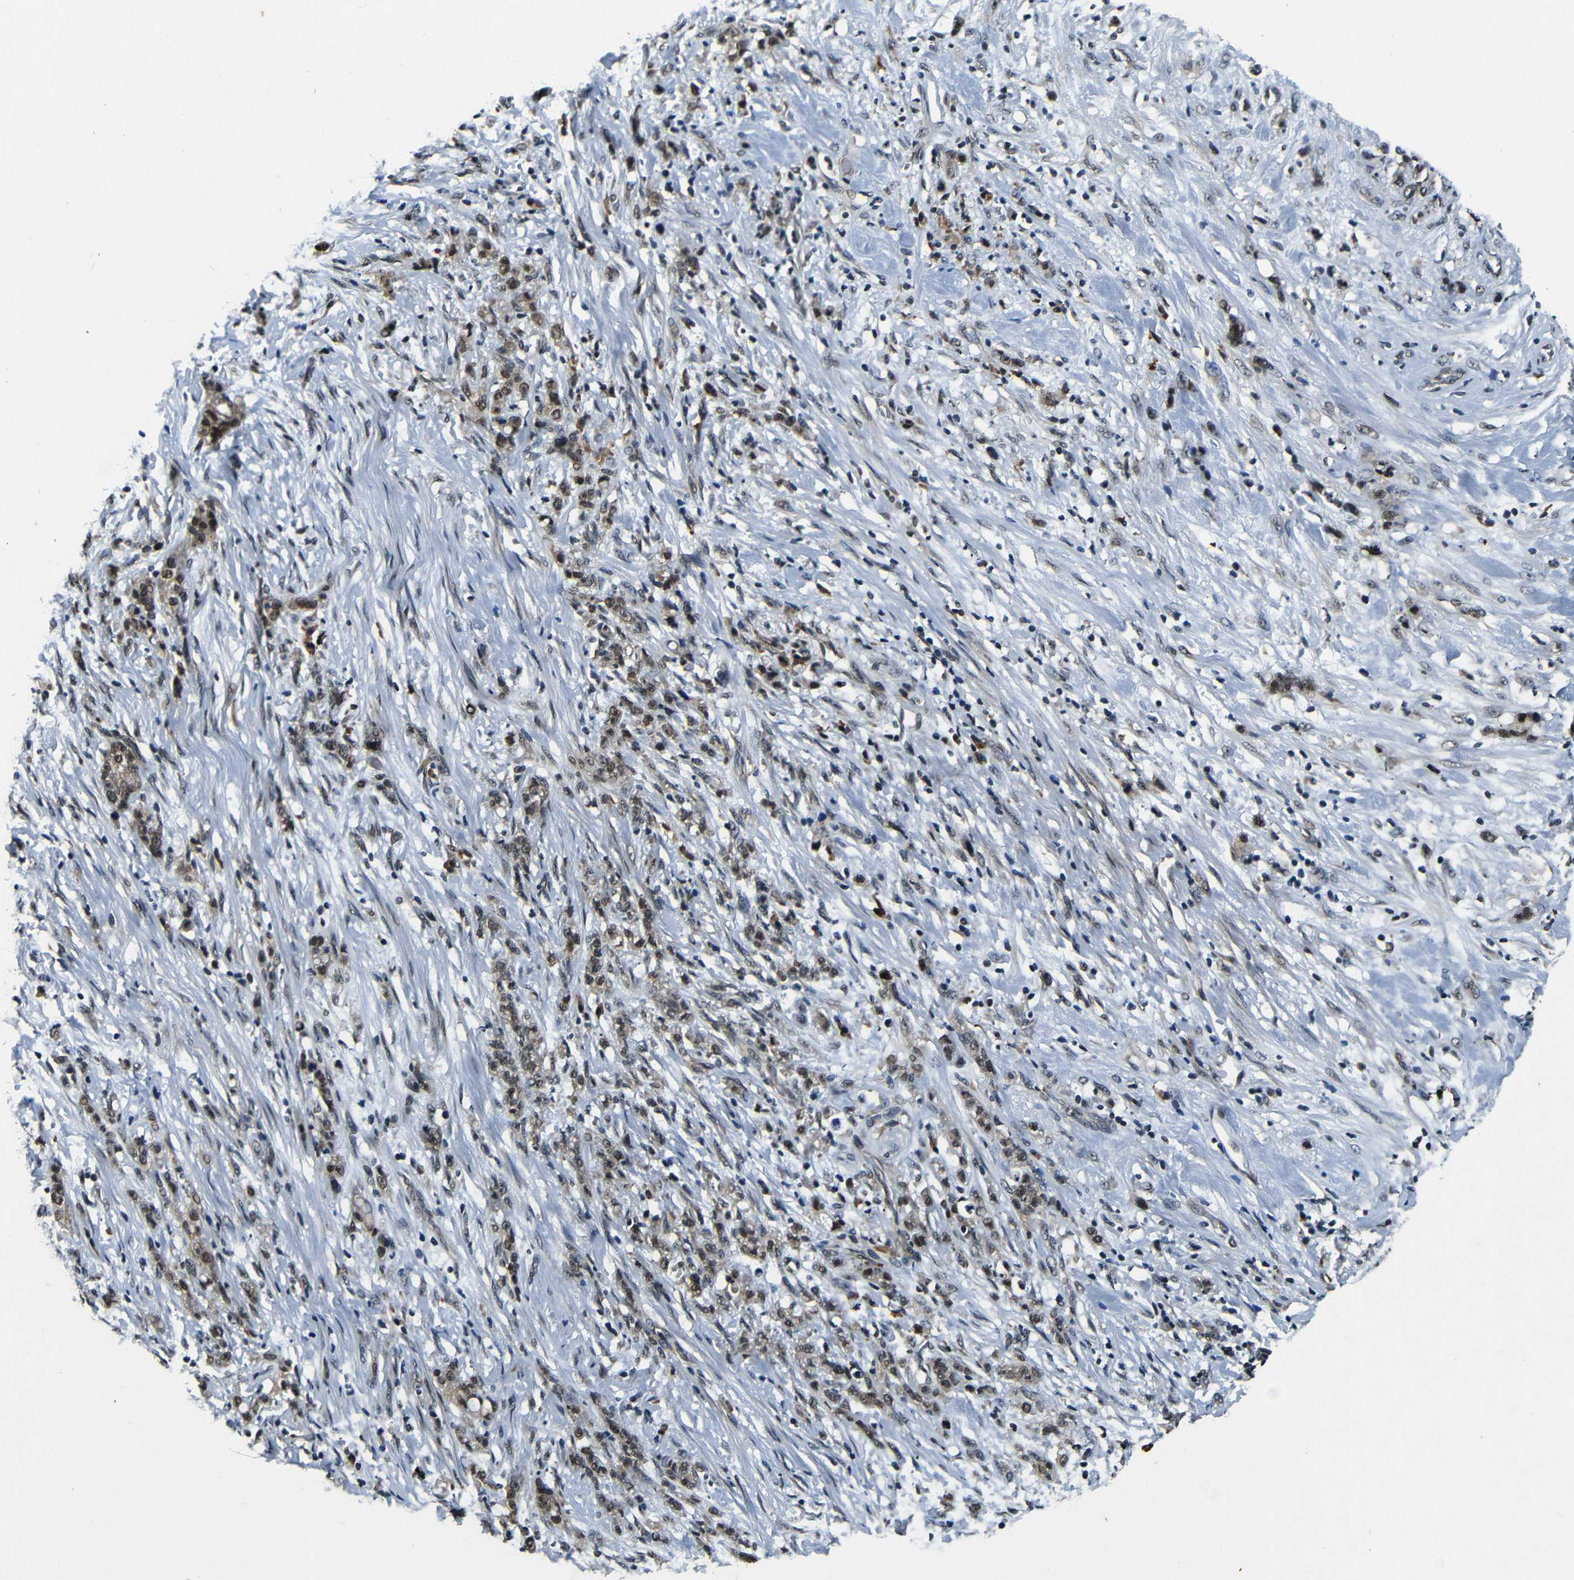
{"staining": {"intensity": "moderate", "quantity": ">75%", "location": "cytoplasmic/membranous,nuclear"}, "tissue": "stomach cancer", "cell_type": "Tumor cells", "image_type": "cancer", "snomed": [{"axis": "morphology", "description": "Adenocarcinoma, NOS"}, {"axis": "topography", "description": "Stomach, lower"}], "caption": "Protein staining of stomach cancer (adenocarcinoma) tissue shows moderate cytoplasmic/membranous and nuclear expression in approximately >75% of tumor cells.", "gene": "FOXD4", "patient": {"sex": "male", "age": 88}}